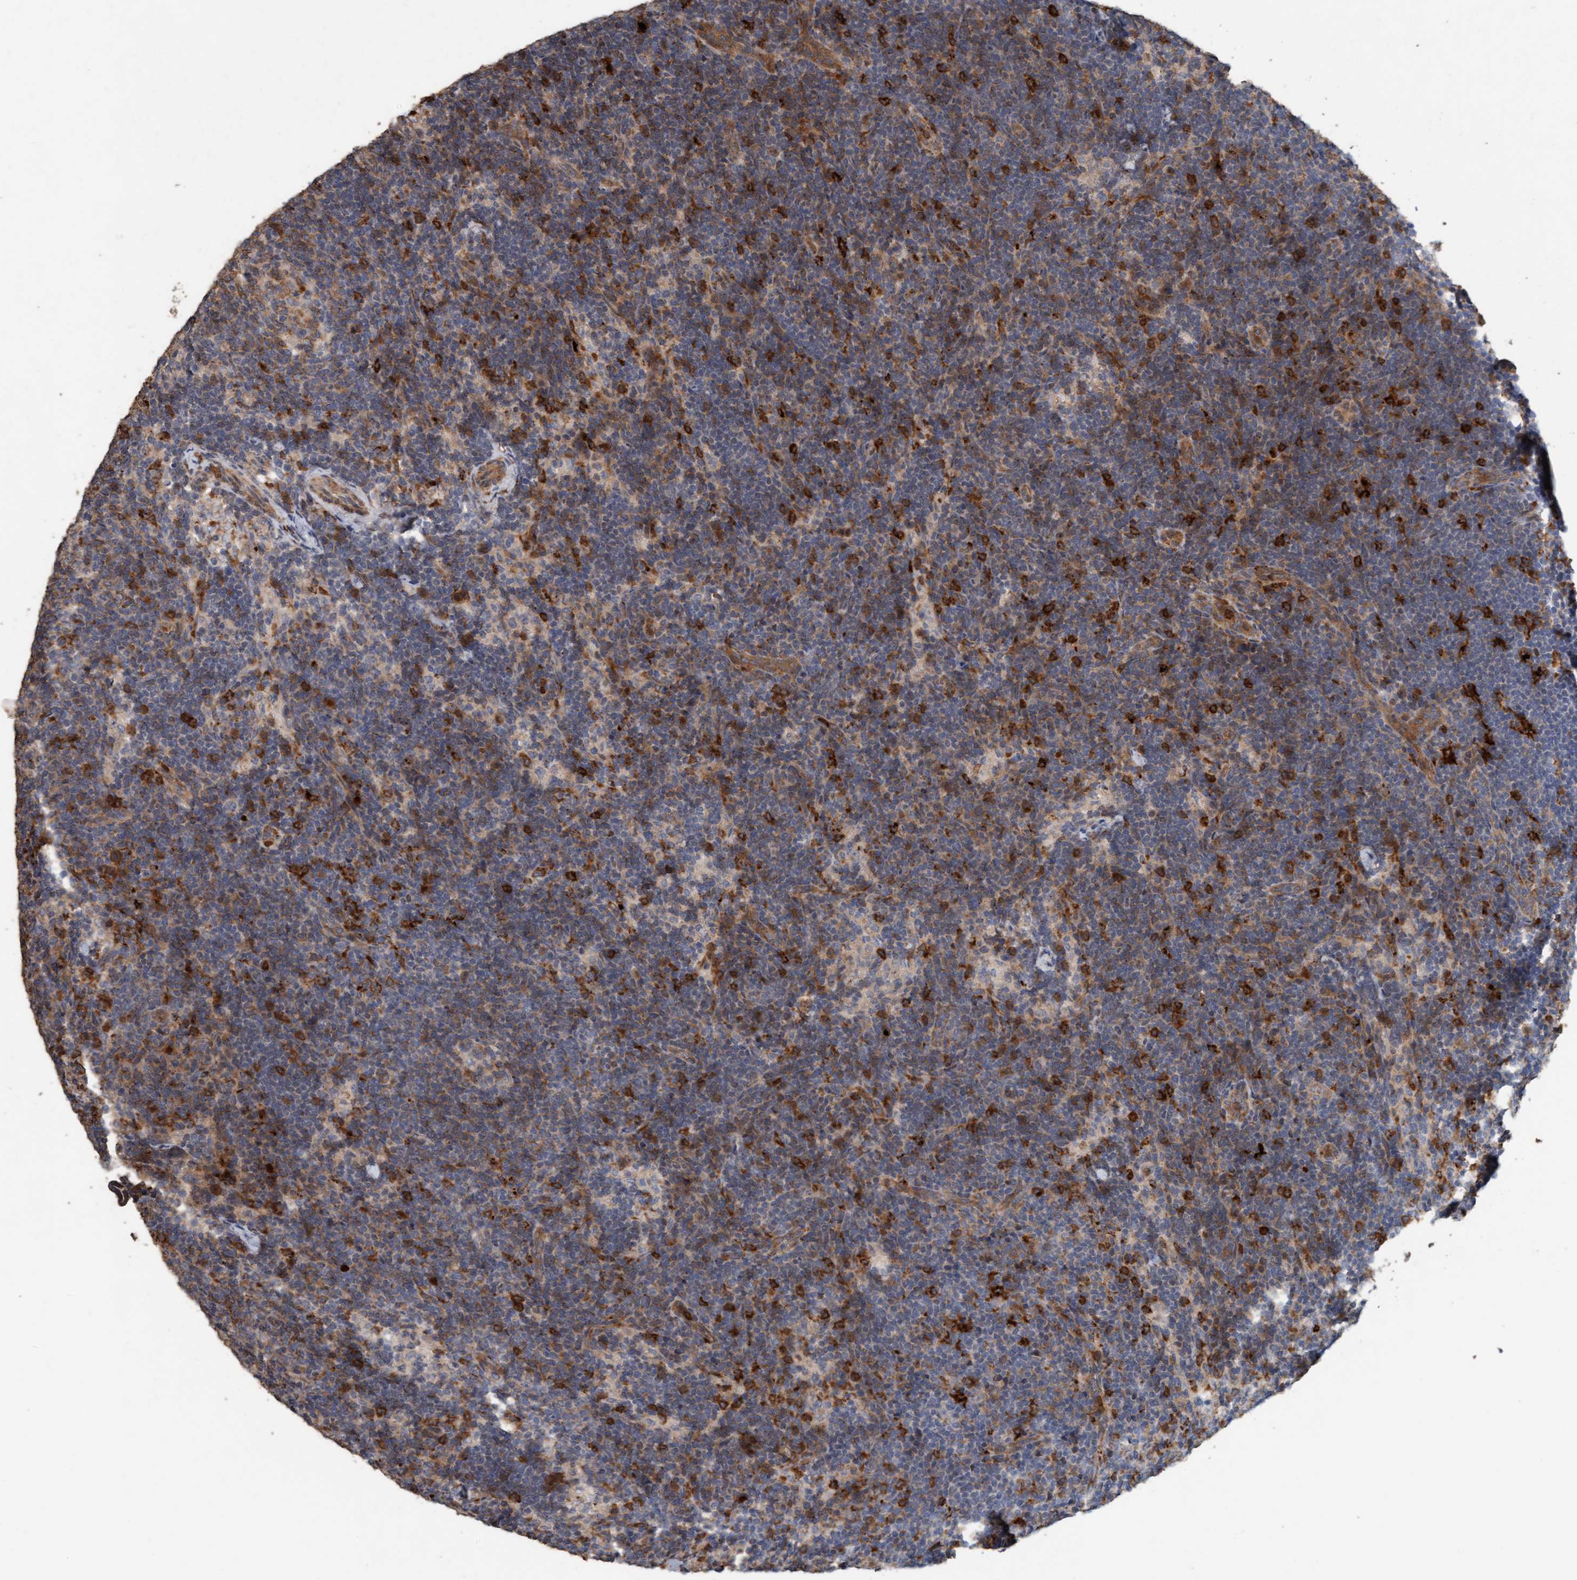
{"staining": {"intensity": "weak", "quantity": "<25%", "location": "cytoplasmic/membranous"}, "tissue": "lymph node", "cell_type": "Germinal center cells", "image_type": "normal", "snomed": [{"axis": "morphology", "description": "Normal tissue, NOS"}, {"axis": "topography", "description": "Lymph node"}], "caption": "Immunohistochemical staining of benign lymph node demonstrates no significant staining in germinal center cells.", "gene": "LONRF1", "patient": {"sex": "female", "age": 22}}